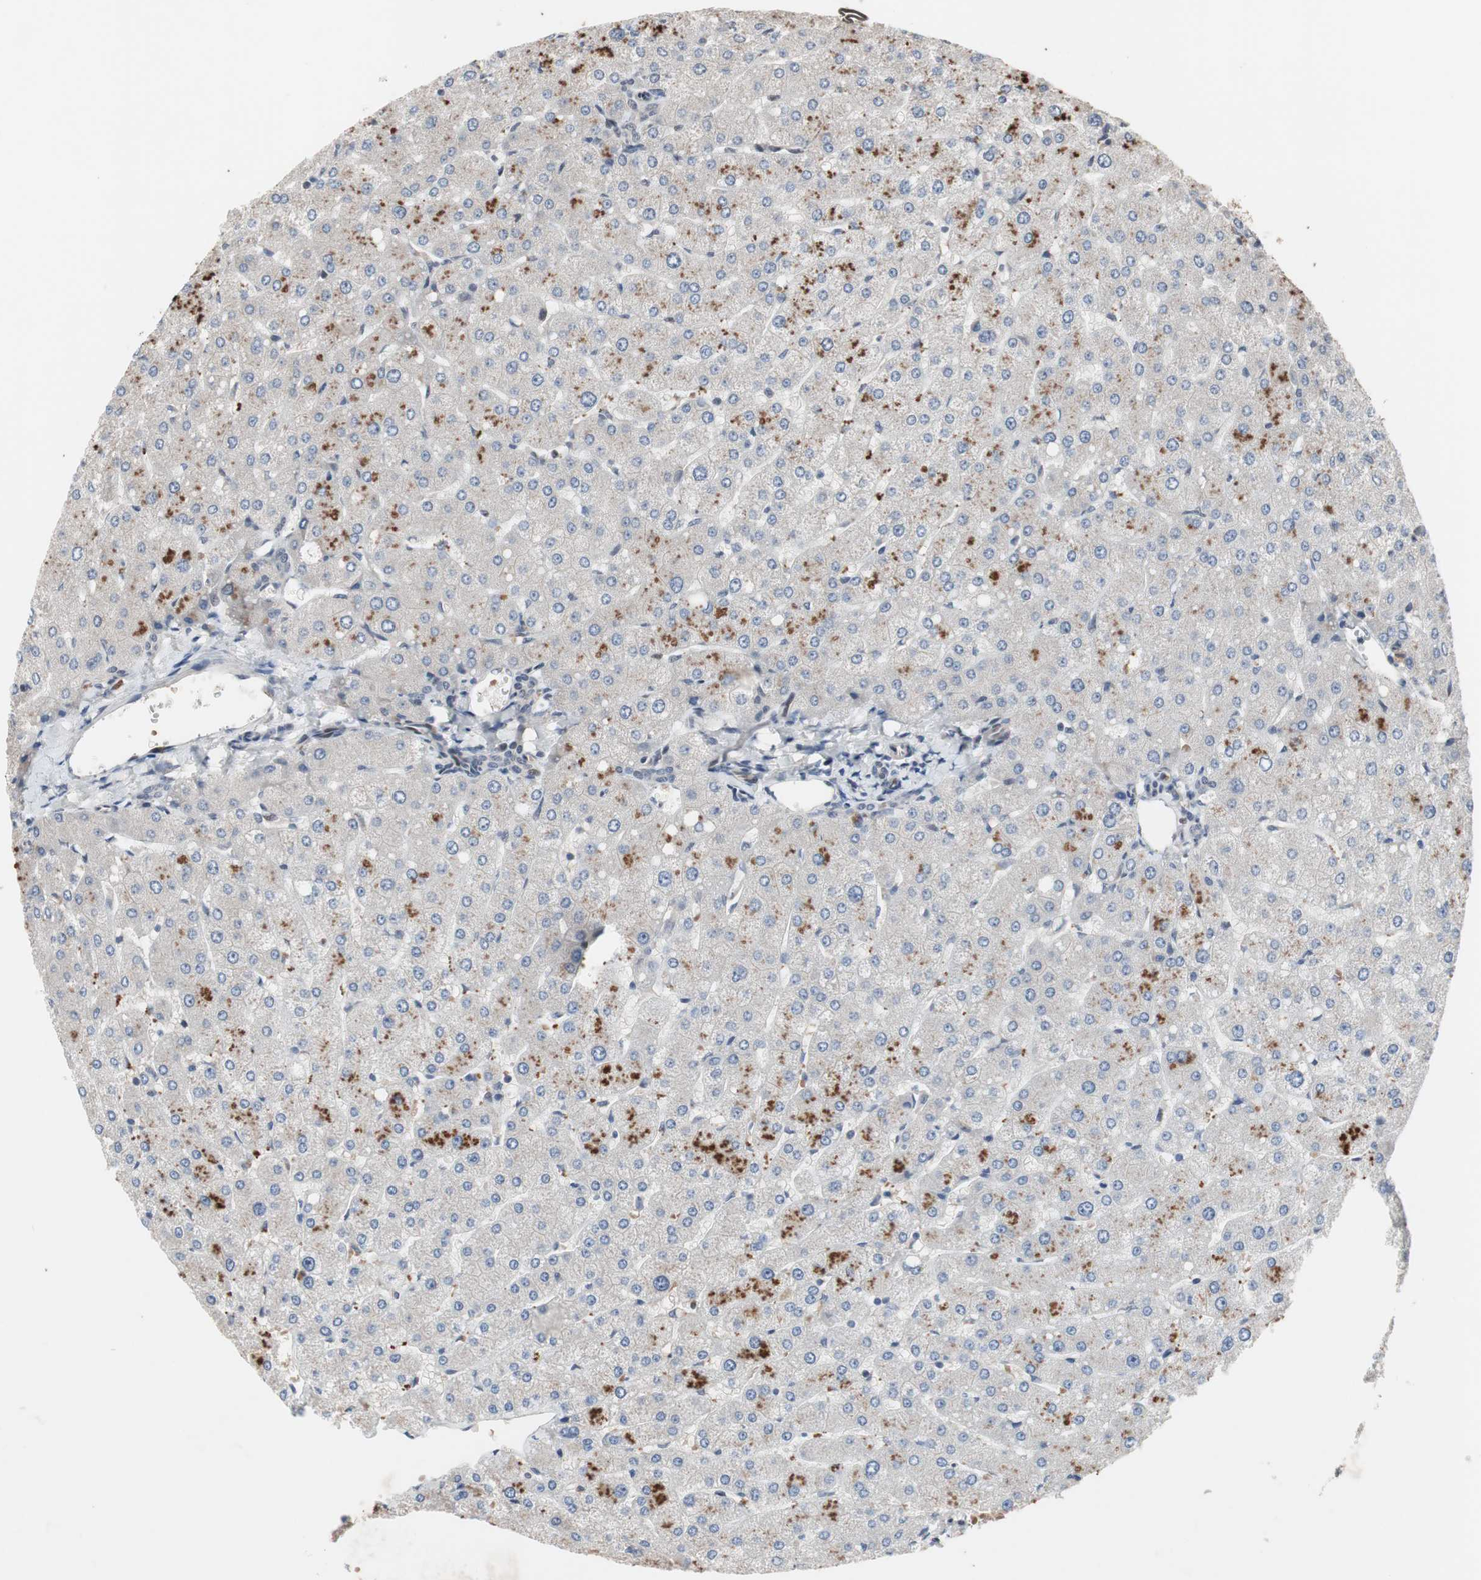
{"staining": {"intensity": "negative", "quantity": "none", "location": "none"}, "tissue": "liver", "cell_type": "Cholangiocytes", "image_type": "normal", "snomed": [{"axis": "morphology", "description": "Normal tissue, NOS"}, {"axis": "topography", "description": "Liver"}], "caption": "The photomicrograph displays no staining of cholangiocytes in normal liver.", "gene": "PINX1", "patient": {"sex": "male", "age": 55}}